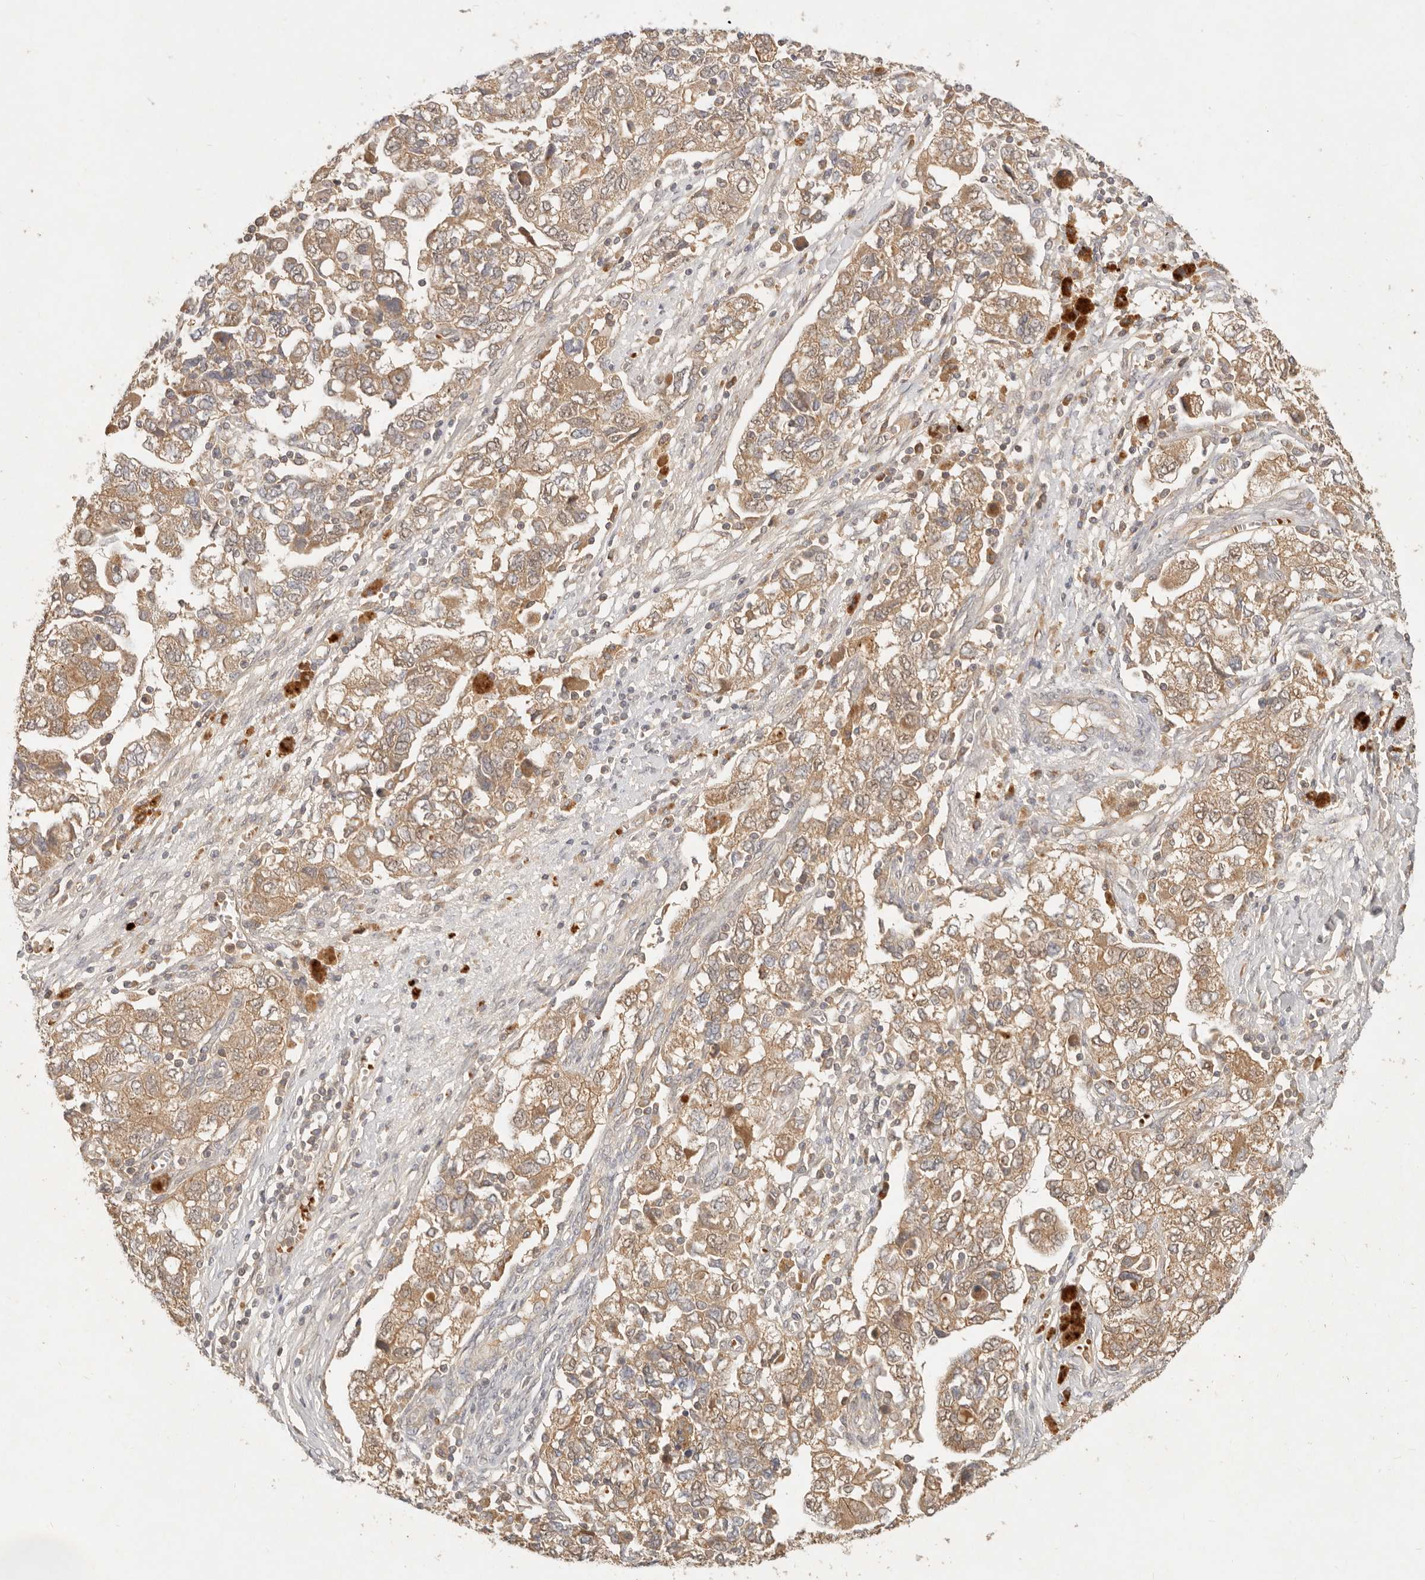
{"staining": {"intensity": "moderate", "quantity": ">75%", "location": "cytoplasmic/membranous"}, "tissue": "ovarian cancer", "cell_type": "Tumor cells", "image_type": "cancer", "snomed": [{"axis": "morphology", "description": "Carcinoma, NOS"}, {"axis": "morphology", "description": "Cystadenocarcinoma, serous, NOS"}, {"axis": "topography", "description": "Ovary"}], "caption": "An image of ovarian serous cystadenocarcinoma stained for a protein demonstrates moderate cytoplasmic/membranous brown staining in tumor cells.", "gene": "FREM2", "patient": {"sex": "female", "age": 69}}